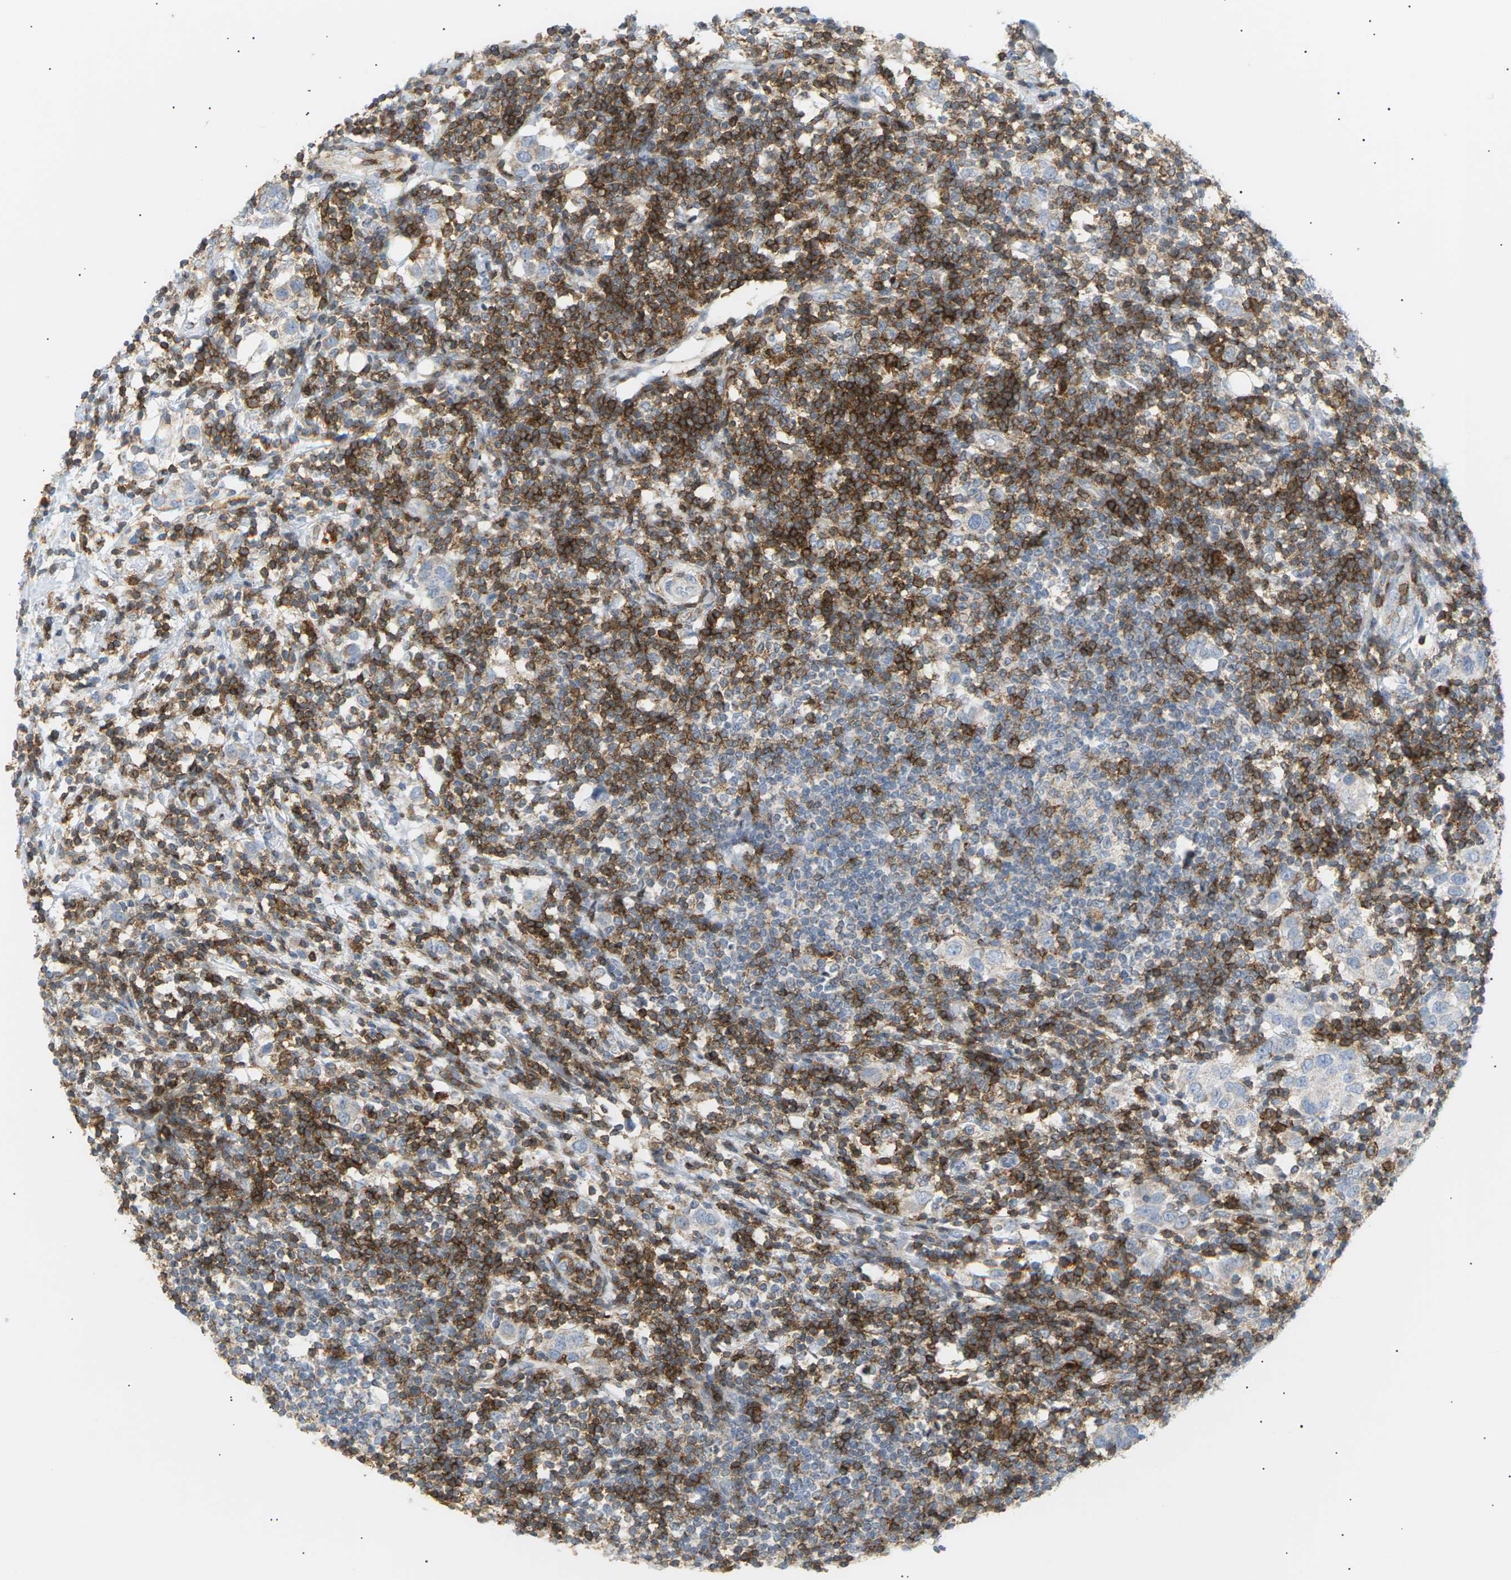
{"staining": {"intensity": "negative", "quantity": "none", "location": "none"}, "tissue": "breast cancer", "cell_type": "Tumor cells", "image_type": "cancer", "snomed": [{"axis": "morphology", "description": "Duct carcinoma"}, {"axis": "topography", "description": "Breast"}], "caption": "IHC micrograph of neoplastic tissue: human infiltrating ductal carcinoma (breast) stained with DAB (3,3'-diaminobenzidine) shows no significant protein staining in tumor cells. (Brightfield microscopy of DAB (3,3'-diaminobenzidine) immunohistochemistry at high magnification).", "gene": "LIME1", "patient": {"sex": "female", "age": 50}}